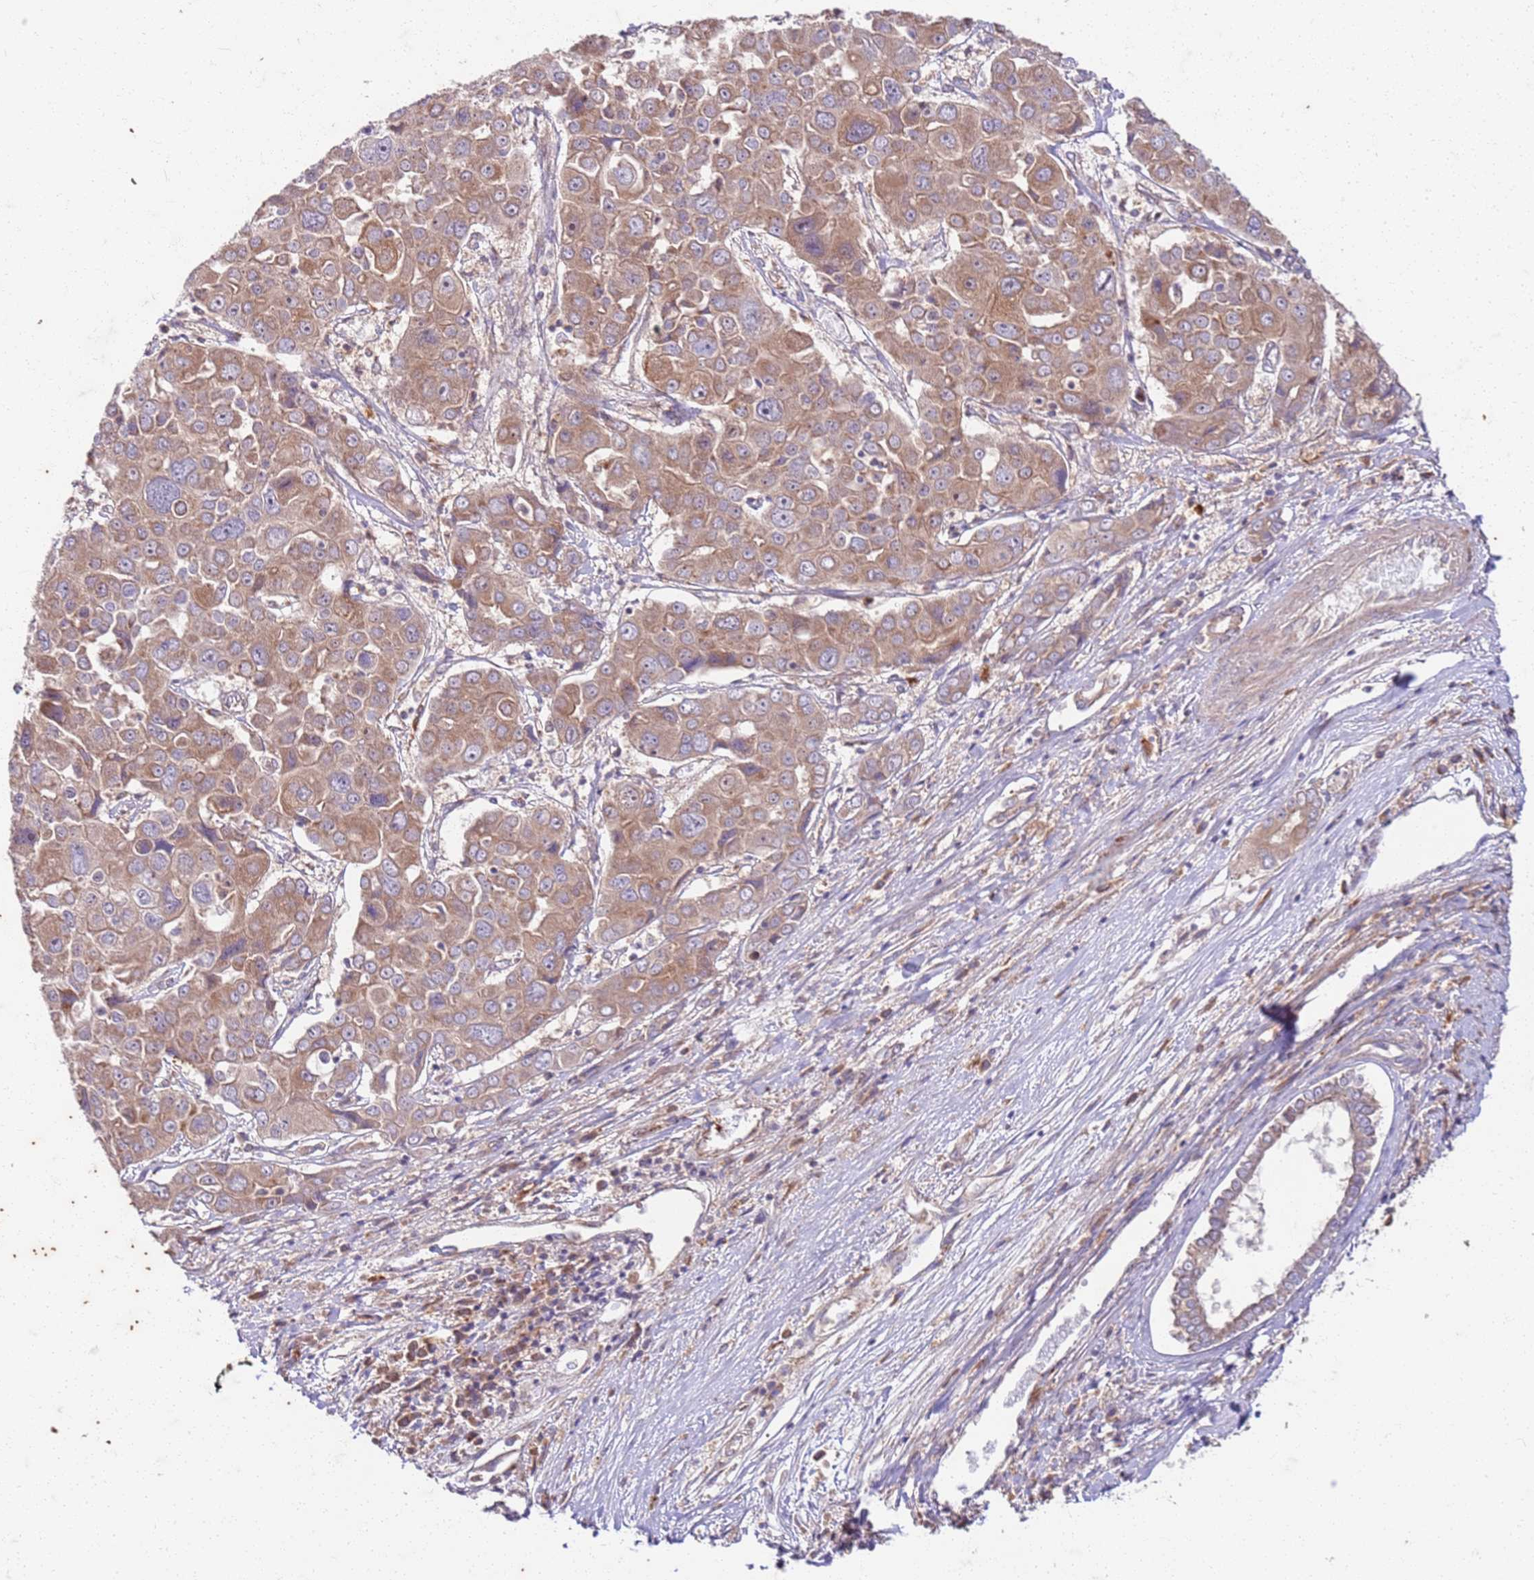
{"staining": {"intensity": "moderate", "quantity": ">75%", "location": "cytoplasmic/membranous"}, "tissue": "liver cancer", "cell_type": "Tumor cells", "image_type": "cancer", "snomed": [{"axis": "morphology", "description": "Cholangiocarcinoma"}, {"axis": "topography", "description": "Liver"}], "caption": "Liver cancer (cholangiocarcinoma) stained with a protein marker reveals moderate staining in tumor cells.", "gene": "OSBP", "patient": {"sex": "male", "age": 67}}